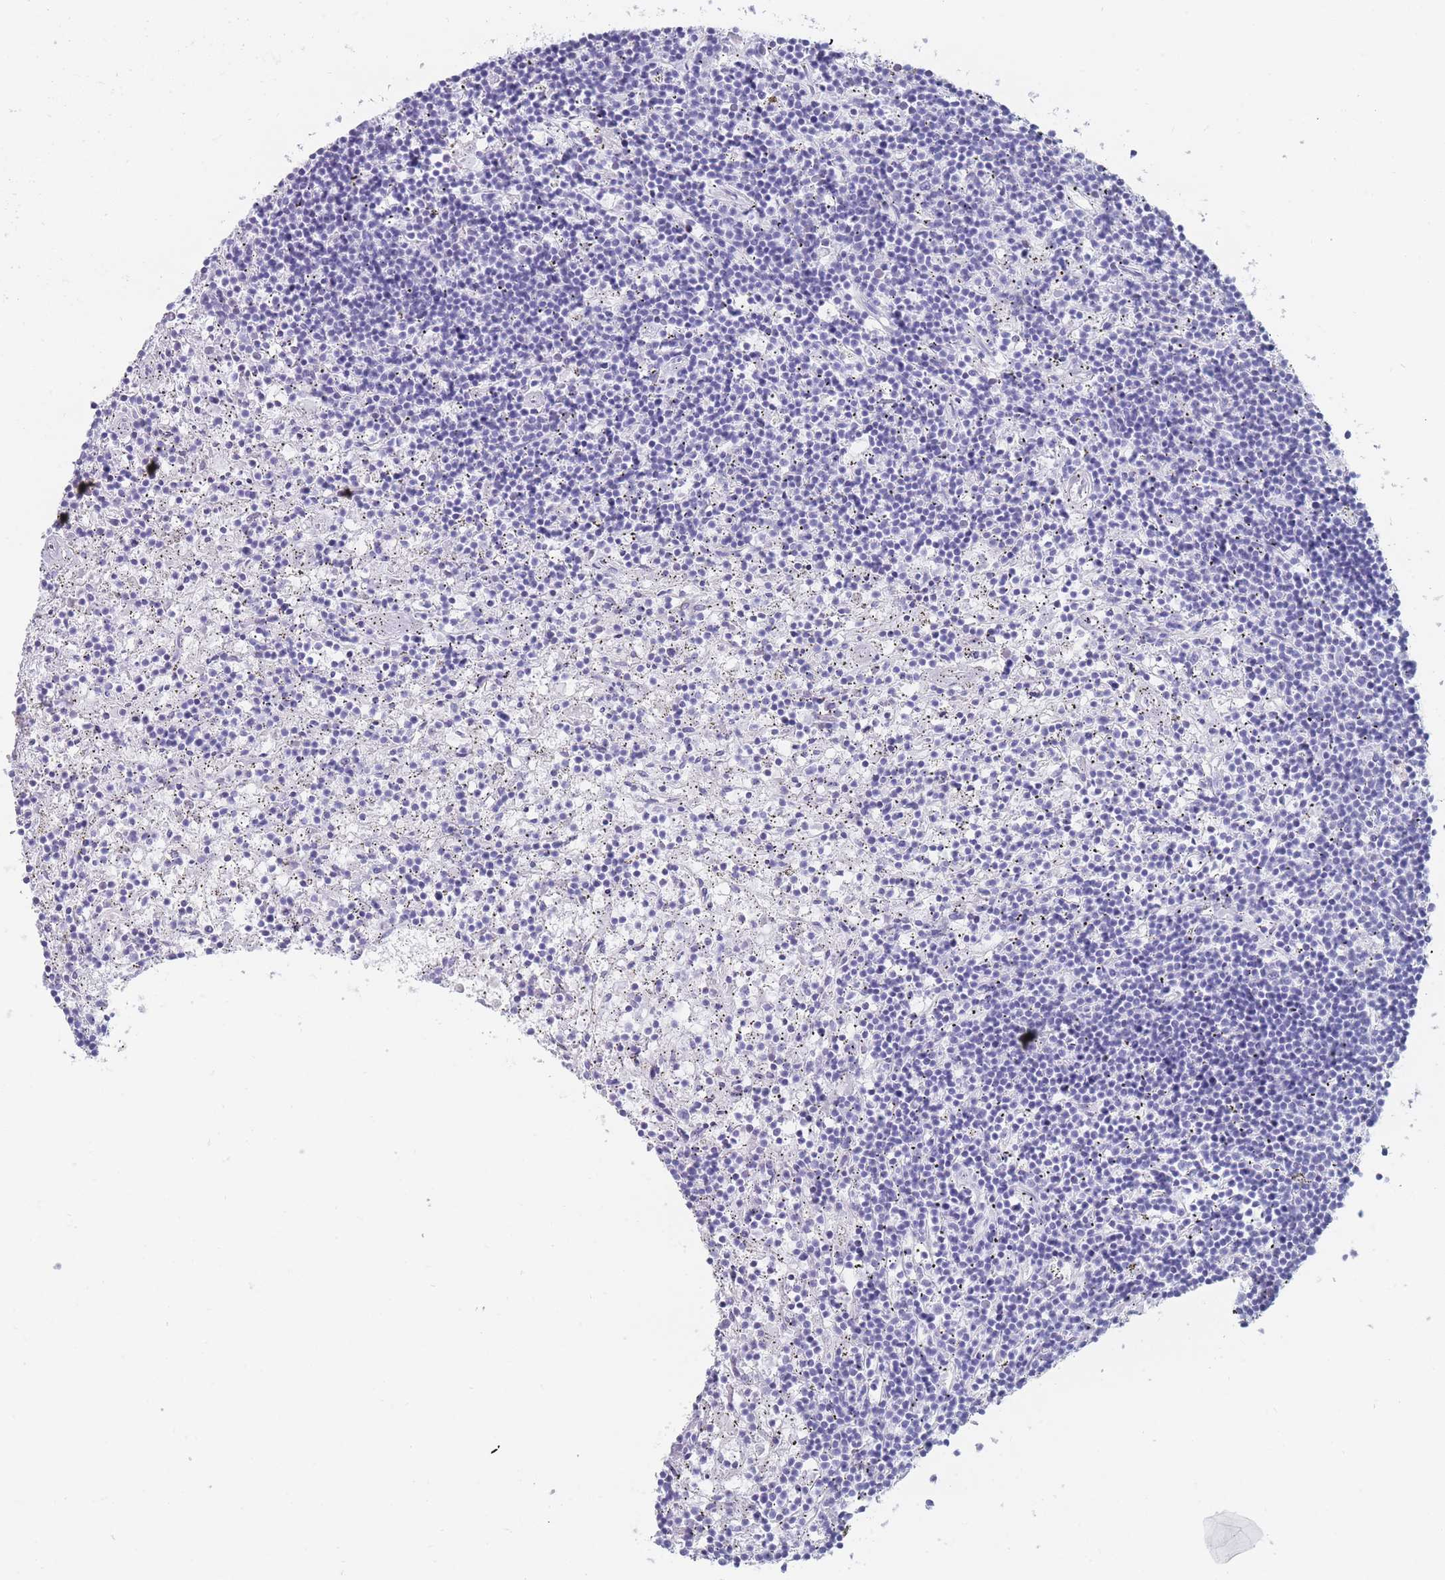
{"staining": {"intensity": "negative", "quantity": "none", "location": "none"}, "tissue": "lymphoma", "cell_type": "Tumor cells", "image_type": "cancer", "snomed": [{"axis": "morphology", "description": "Malignant lymphoma, non-Hodgkin's type, Low grade"}, {"axis": "topography", "description": "Spleen"}], "caption": "Lymphoma stained for a protein using immunohistochemistry displays no staining tumor cells.", "gene": "FPGS", "patient": {"sex": "male", "age": 76}}